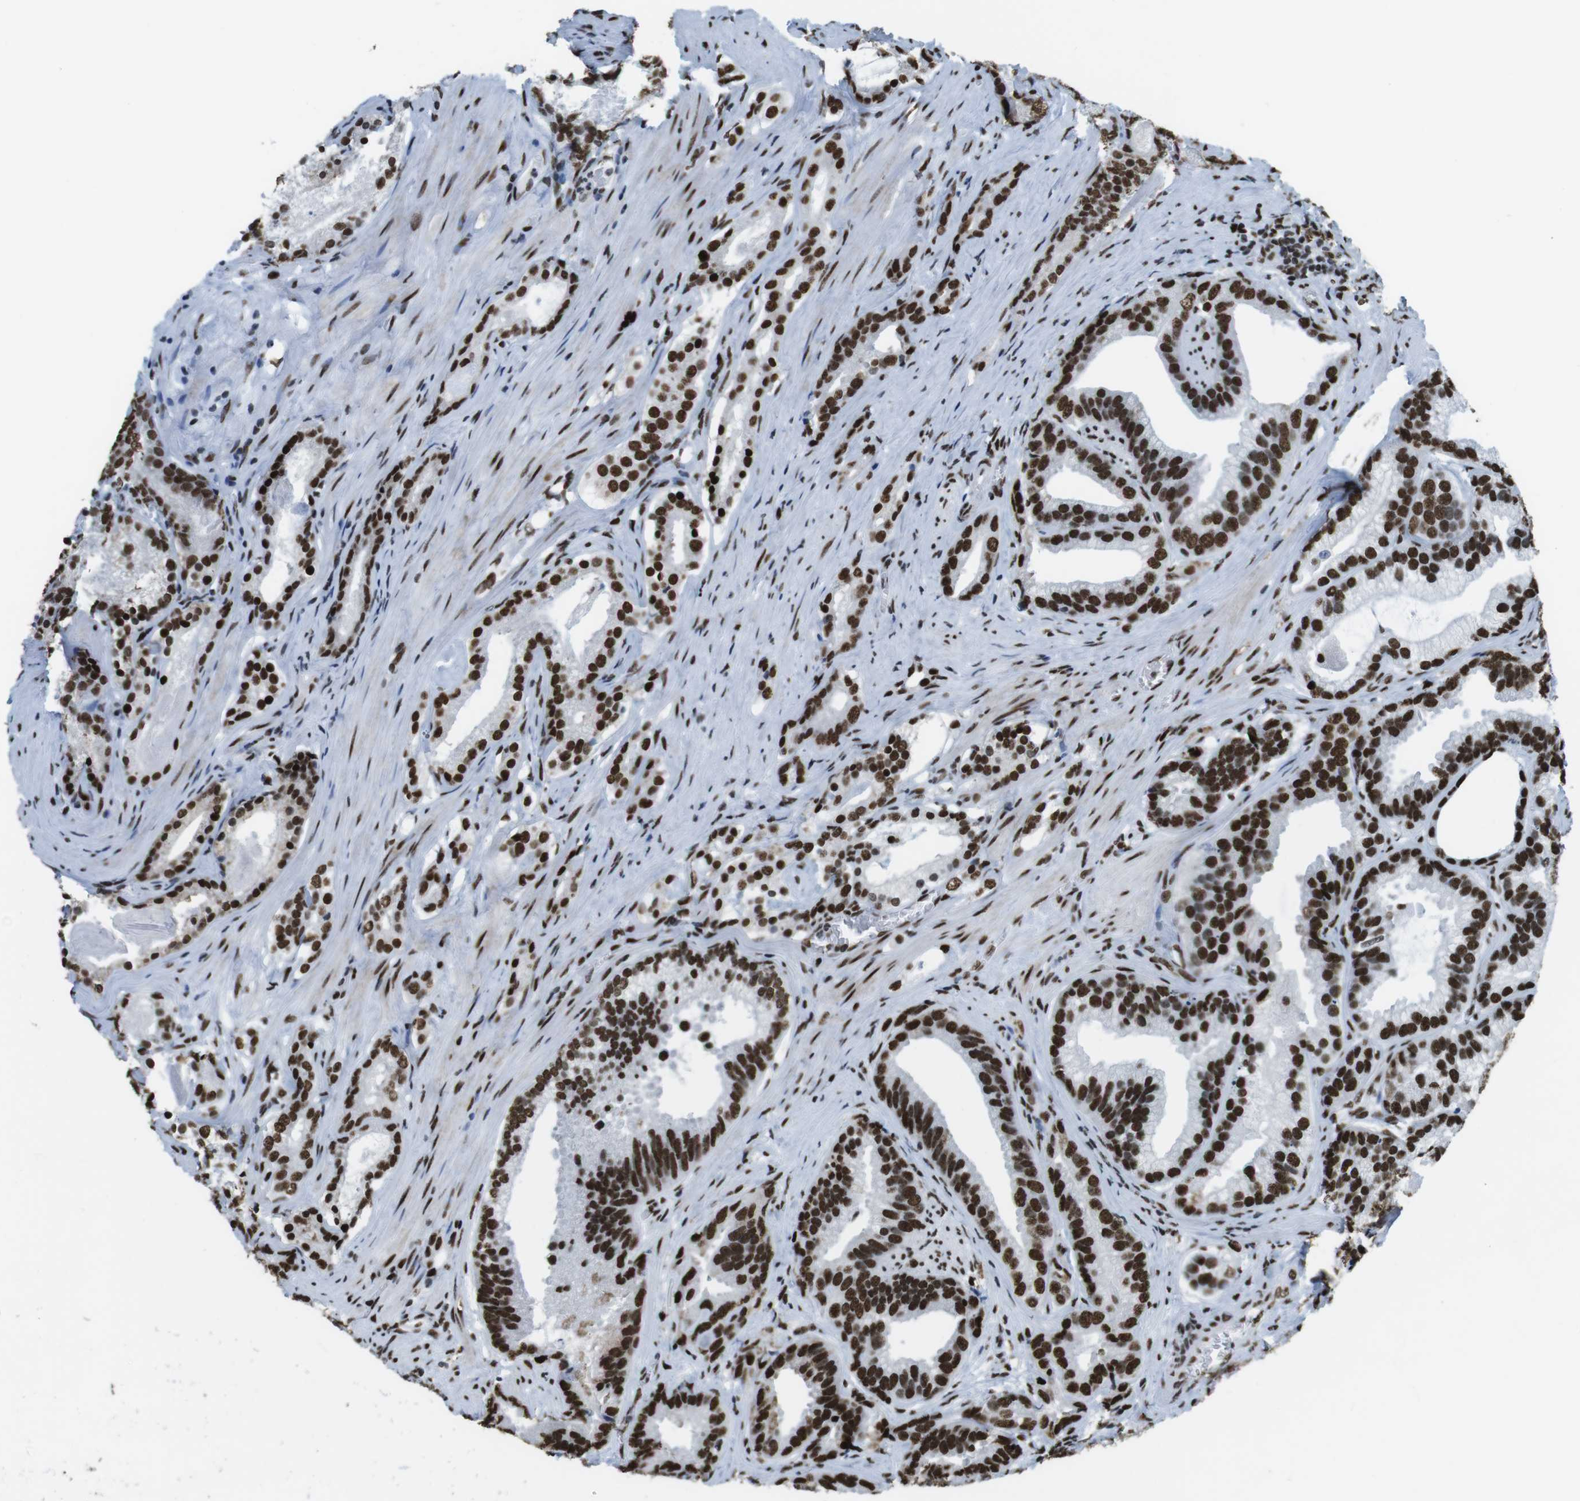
{"staining": {"intensity": "strong", "quantity": ">75%", "location": "nuclear"}, "tissue": "prostate cancer", "cell_type": "Tumor cells", "image_type": "cancer", "snomed": [{"axis": "morphology", "description": "Adenocarcinoma, Low grade"}, {"axis": "topography", "description": "Prostate"}], "caption": "High-power microscopy captured an immunohistochemistry histopathology image of prostate adenocarcinoma (low-grade), revealing strong nuclear positivity in about >75% of tumor cells.", "gene": "CITED2", "patient": {"sex": "male", "age": 59}}